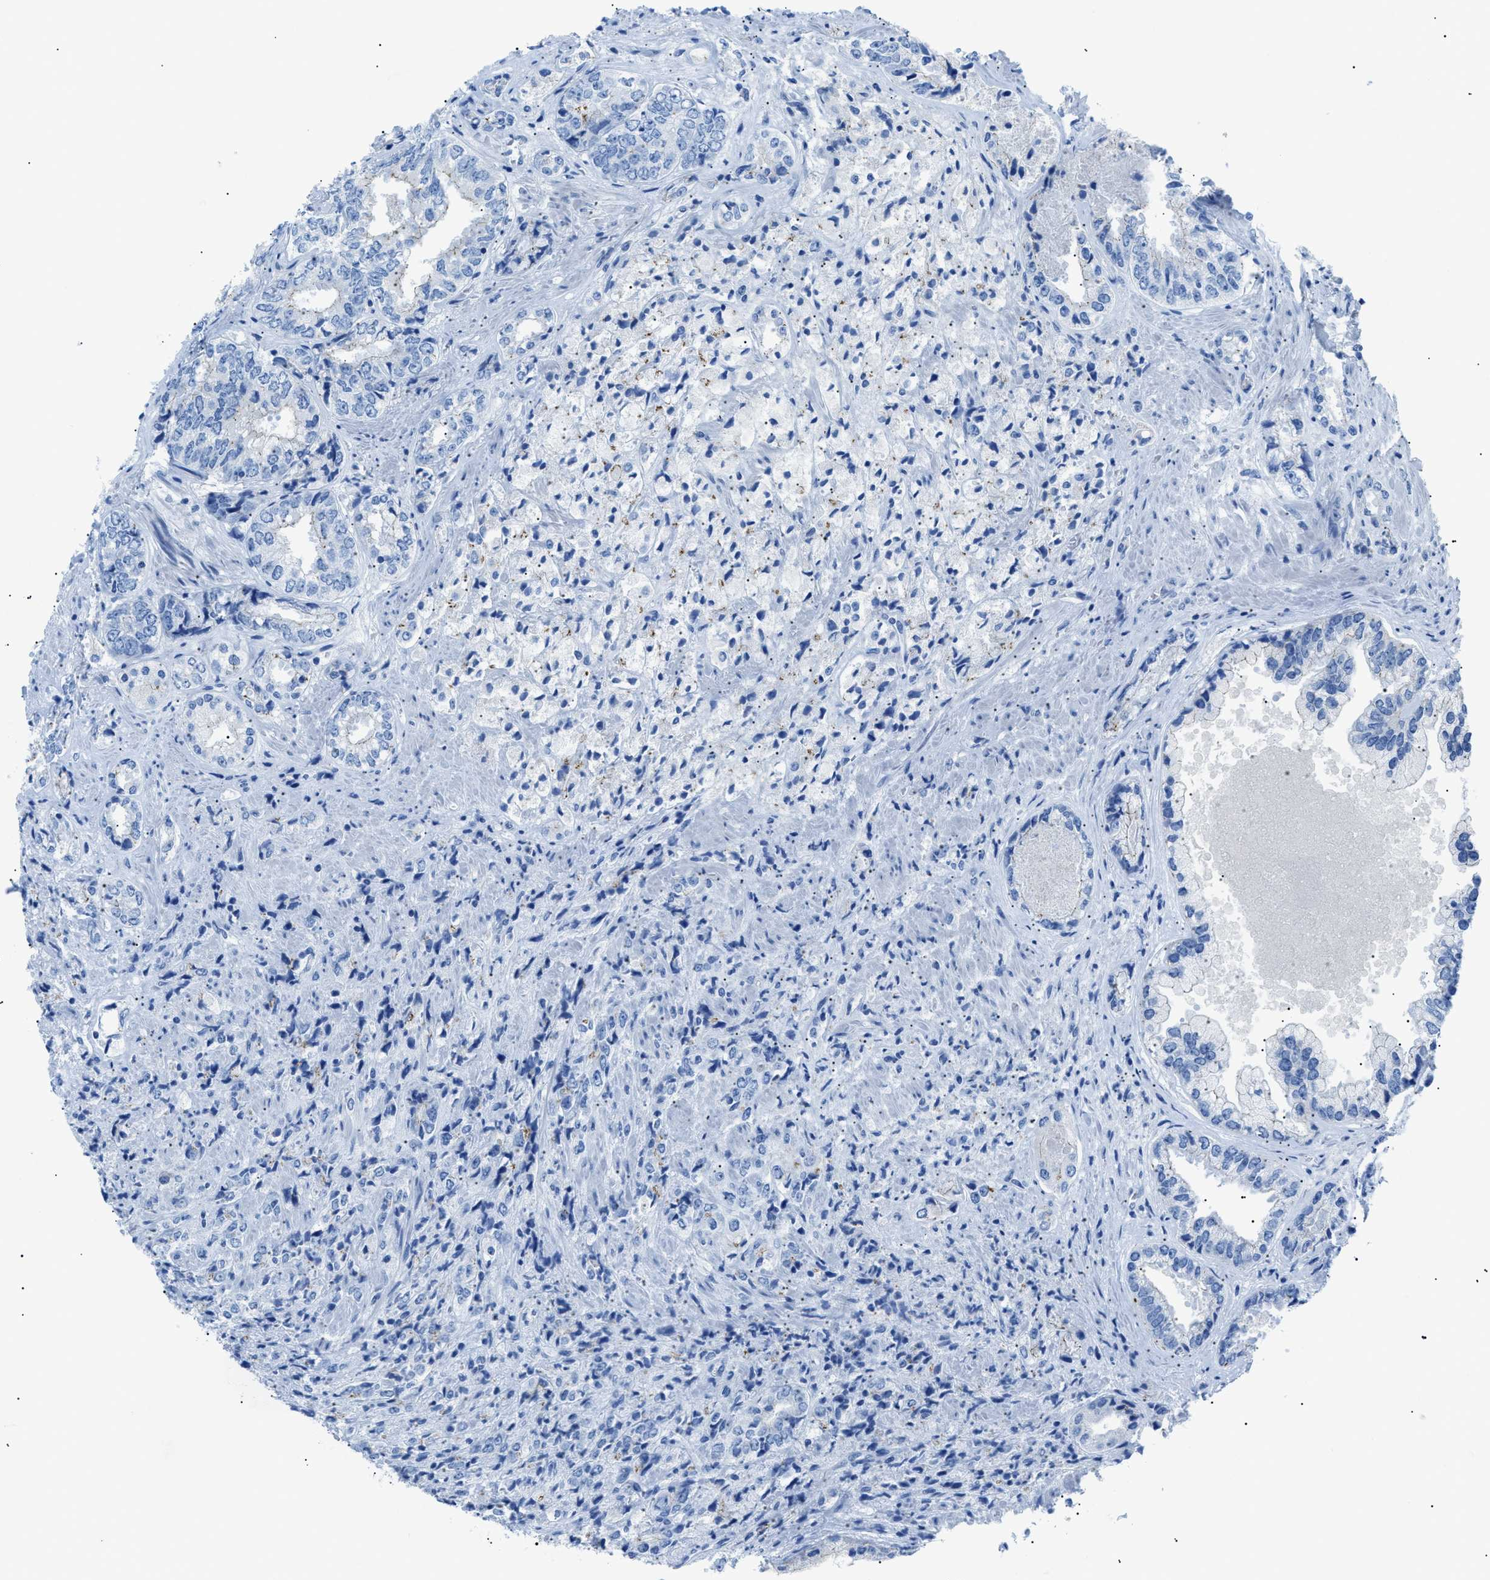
{"staining": {"intensity": "negative", "quantity": "none", "location": "none"}, "tissue": "prostate cancer", "cell_type": "Tumor cells", "image_type": "cancer", "snomed": [{"axis": "morphology", "description": "Adenocarcinoma, High grade"}, {"axis": "topography", "description": "Prostate"}], "caption": "This is an immunohistochemistry (IHC) image of human prostate cancer. There is no expression in tumor cells.", "gene": "ZDHHC24", "patient": {"sex": "male", "age": 61}}